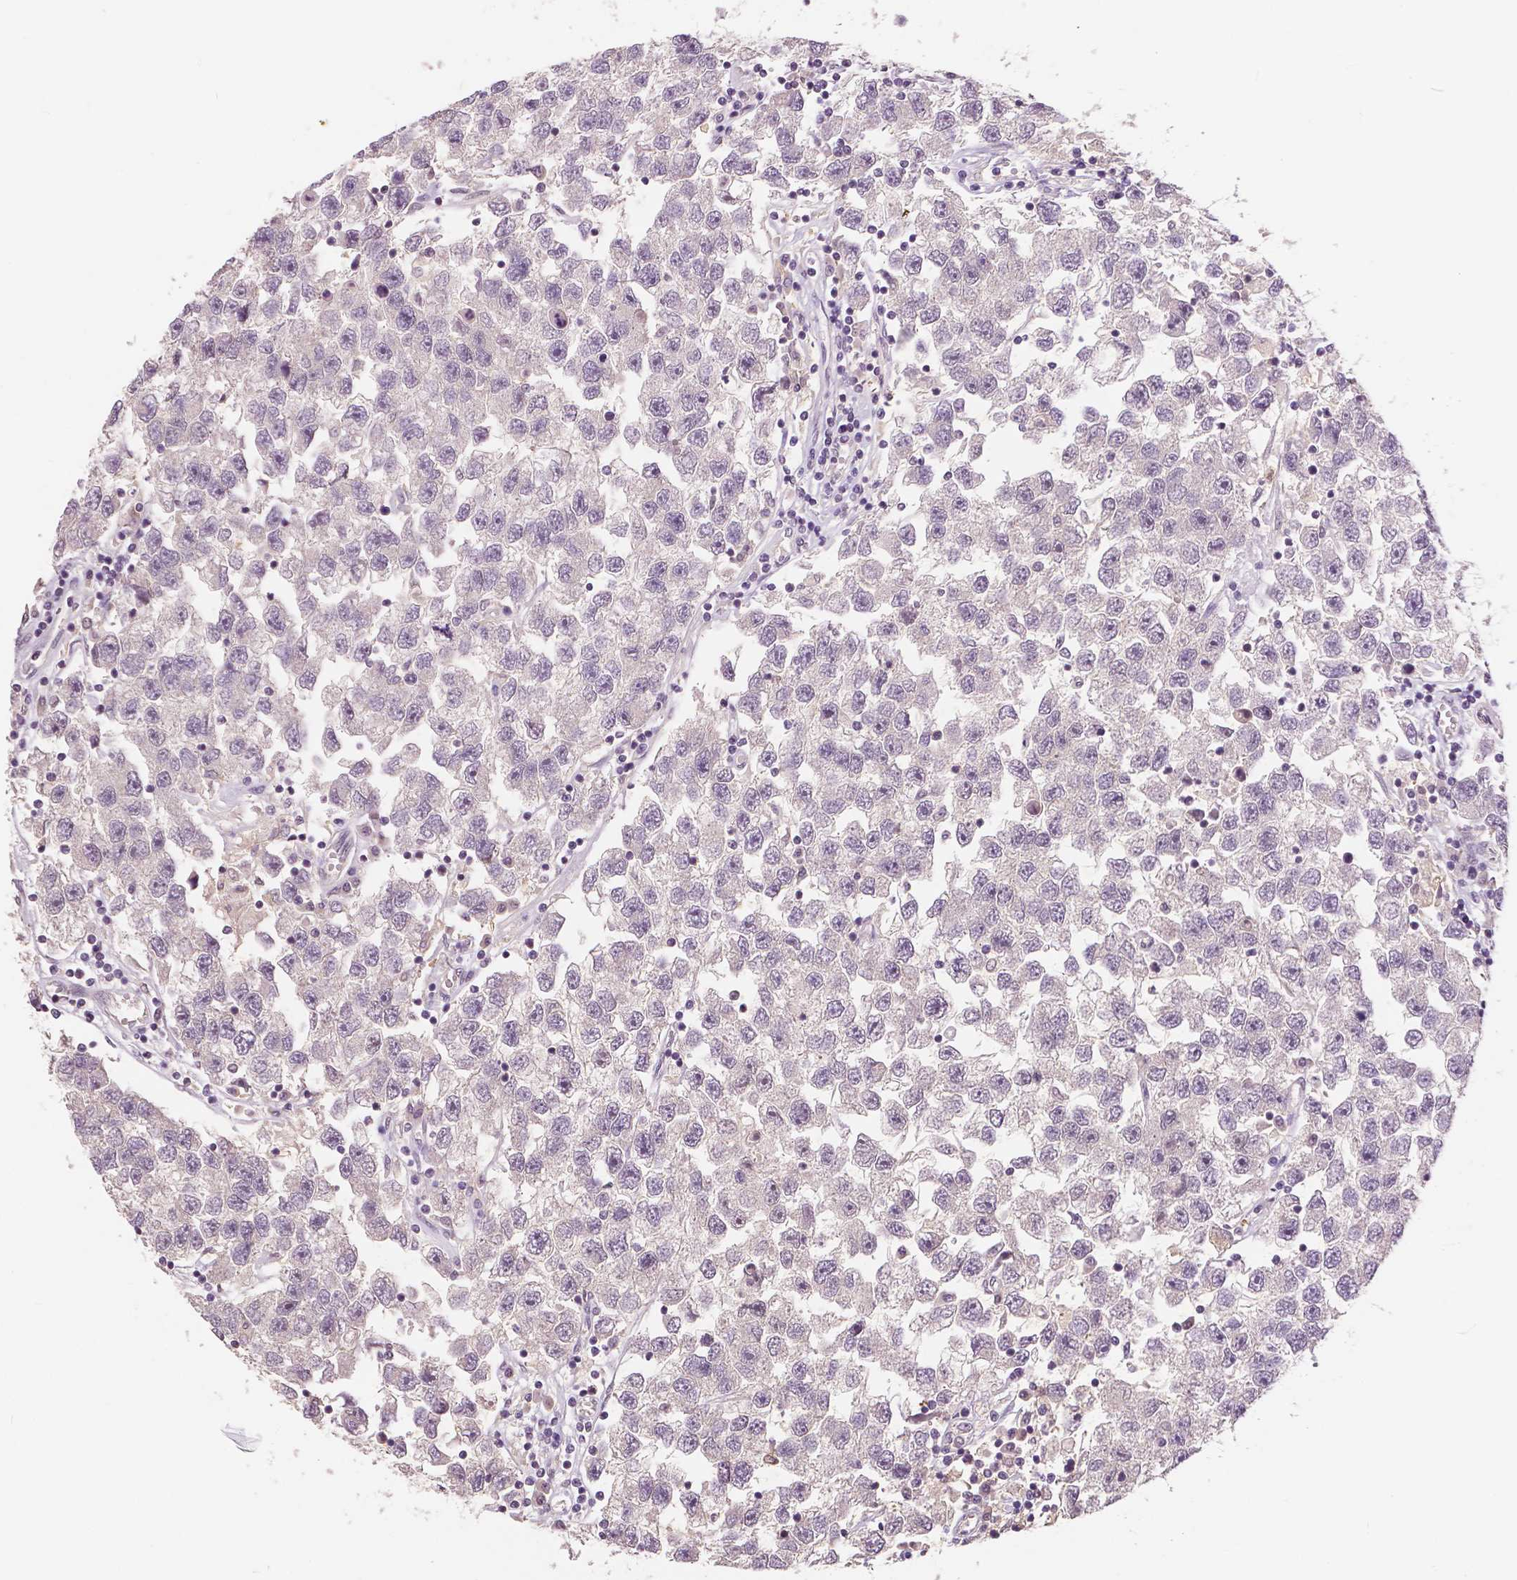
{"staining": {"intensity": "negative", "quantity": "none", "location": "none"}, "tissue": "testis cancer", "cell_type": "Tumor cells", "image_type": "cancer", "snomed": [{"axis": "morphology", "description": "Seminoma, NOS"}, {"axis": "topography", "description": "Testis"}], "caption": "A histopathology image of testis seminoma stained for a protein demonstrates no brown staining in tumor cells. (DAB IHC with hematoxylin counter stain).", "gene": "MAP1LC3B", "patient": {"sex": "male", "age": 26}}